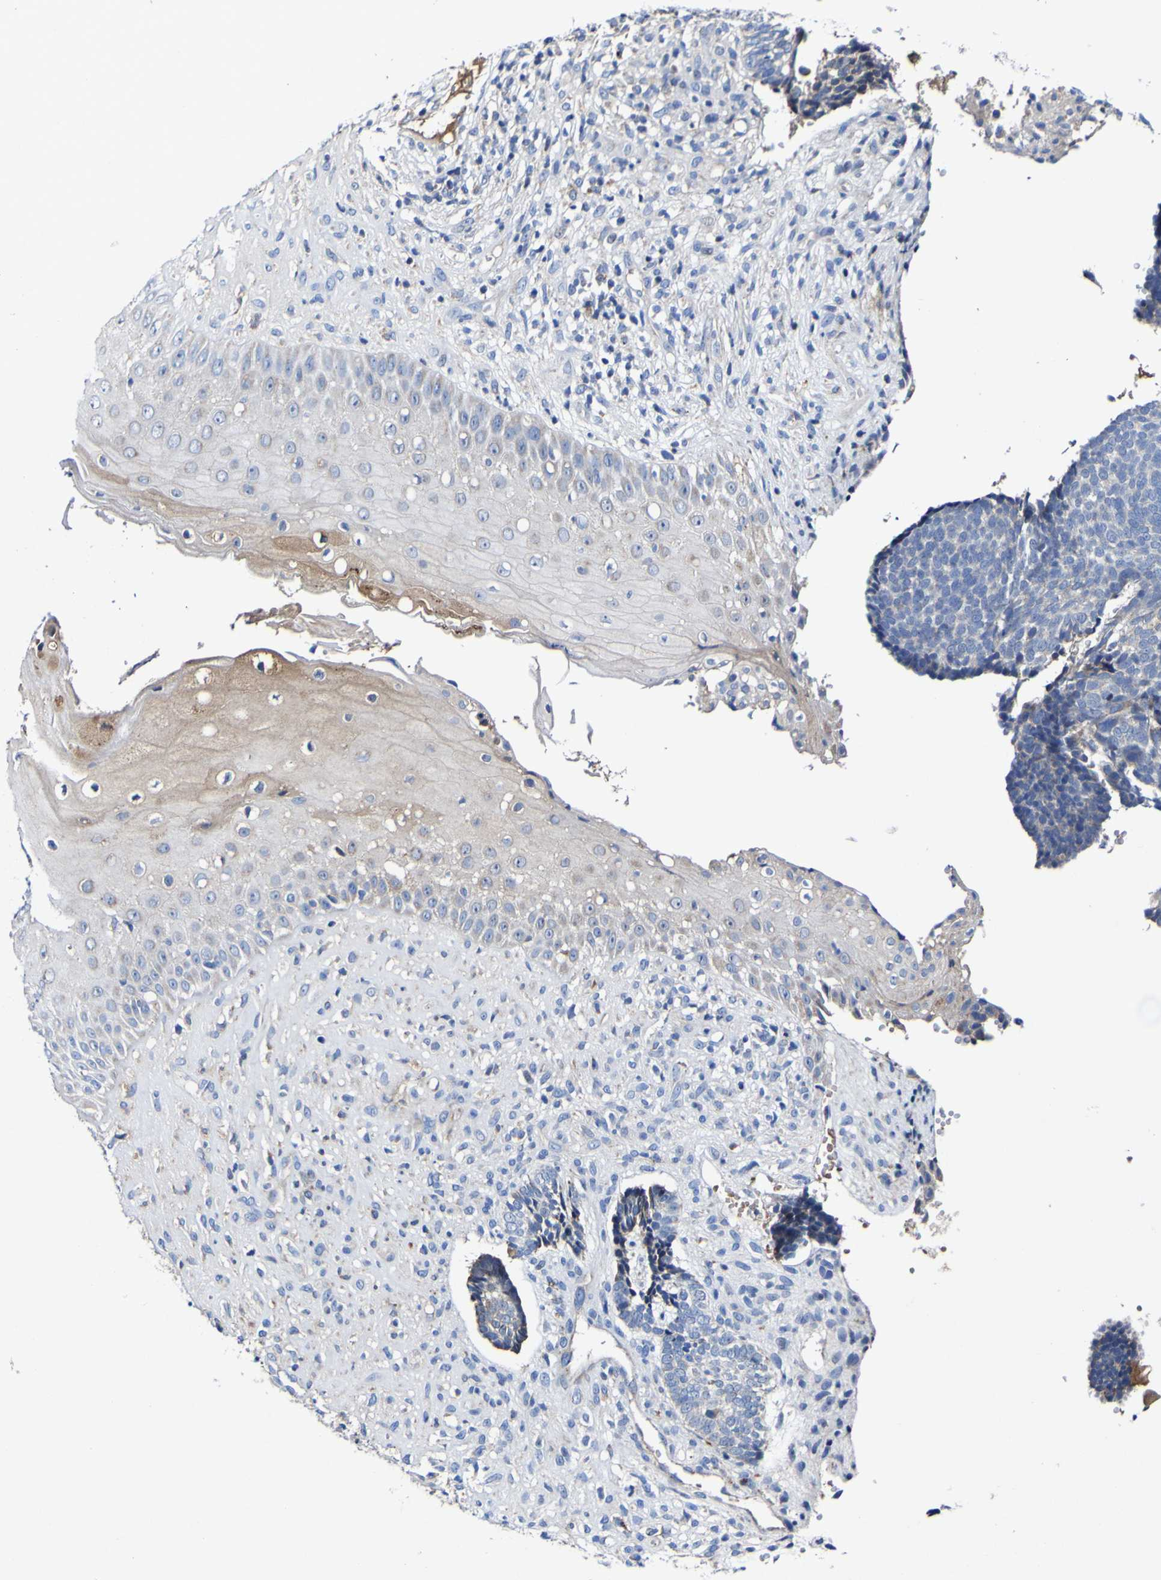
{"staining": {"intensity": "negative", "quantity": "none", "location": "none"}, "tissue": "skin cancer", "cell_type": "Tumor cells", "image_type": "cancer", "snomed": [{"axis": "morphology", "description": "Basal cell carcinoma"}, {"axis": "topography", "description": "Skin"}], "caption": "A micrograph of human skin basal cell carcinoma is negative for staining in tumor cells. Brightfield microscopy of IHC stained with DAB (3,3'-diaminobenzidine) (brown) and hematoxylin (blue), captured at high magnification.", "gene": "CCDC90B", "patient": {"sex": "male", "age": 84}}